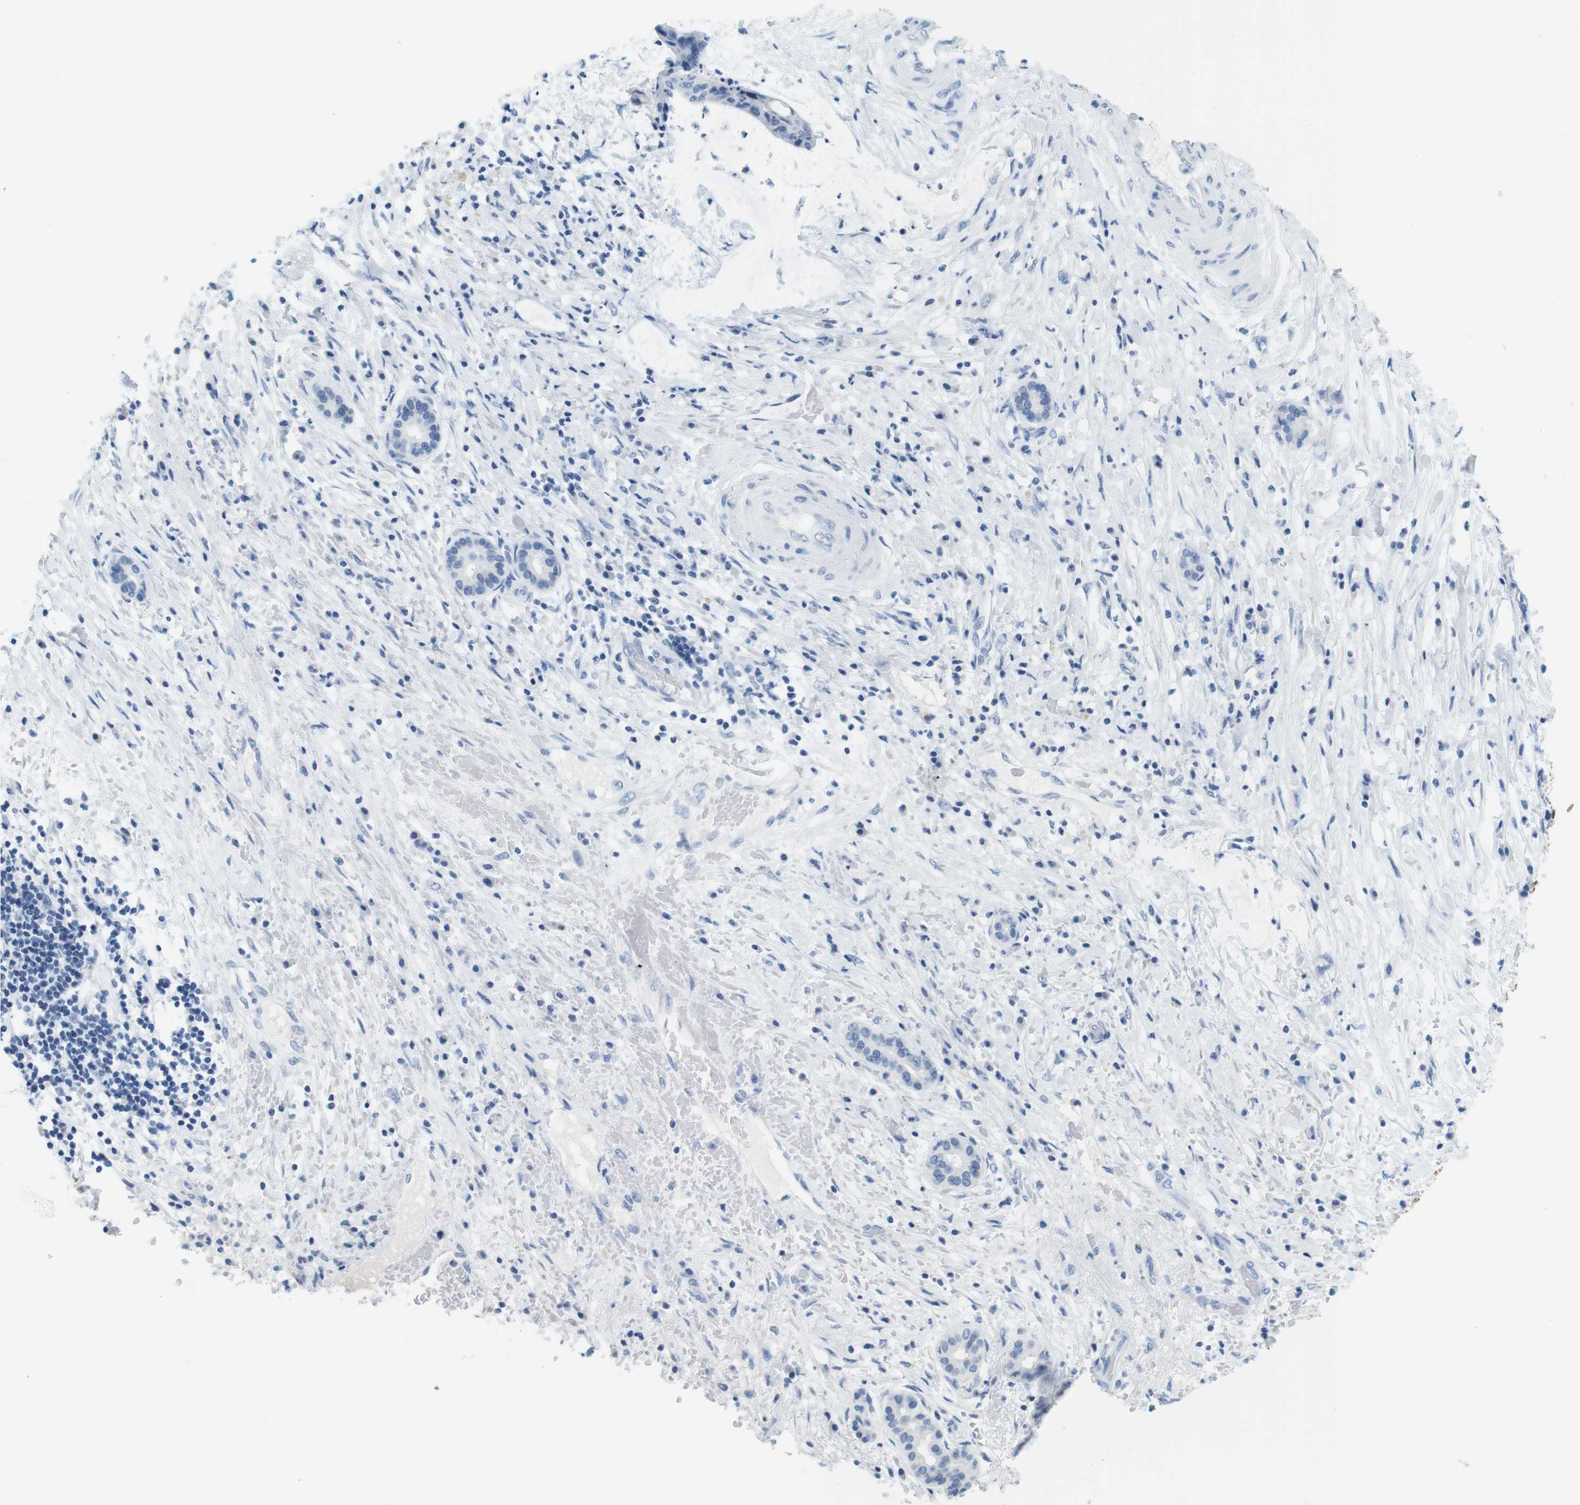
{"staining": {"intensity": "negative", "quantity": "none", "location": "none"}, "tissue": "liver cancer", "cell_type": "Tumor cells", "image_type": "cancer", "snomed": [{"axis": "morphology", "description": "Cholangiocarcinoma"}, {"axis": "topography", "description": "Liver"}], "caption": "This is an immunohistochemistry (IHC) photomicrograph of human cholangiocarcinoma (liver). There is no expression in tumor cells.", "gene": "CYP2C9", "patient": {"sex": "female", "age": 73}}